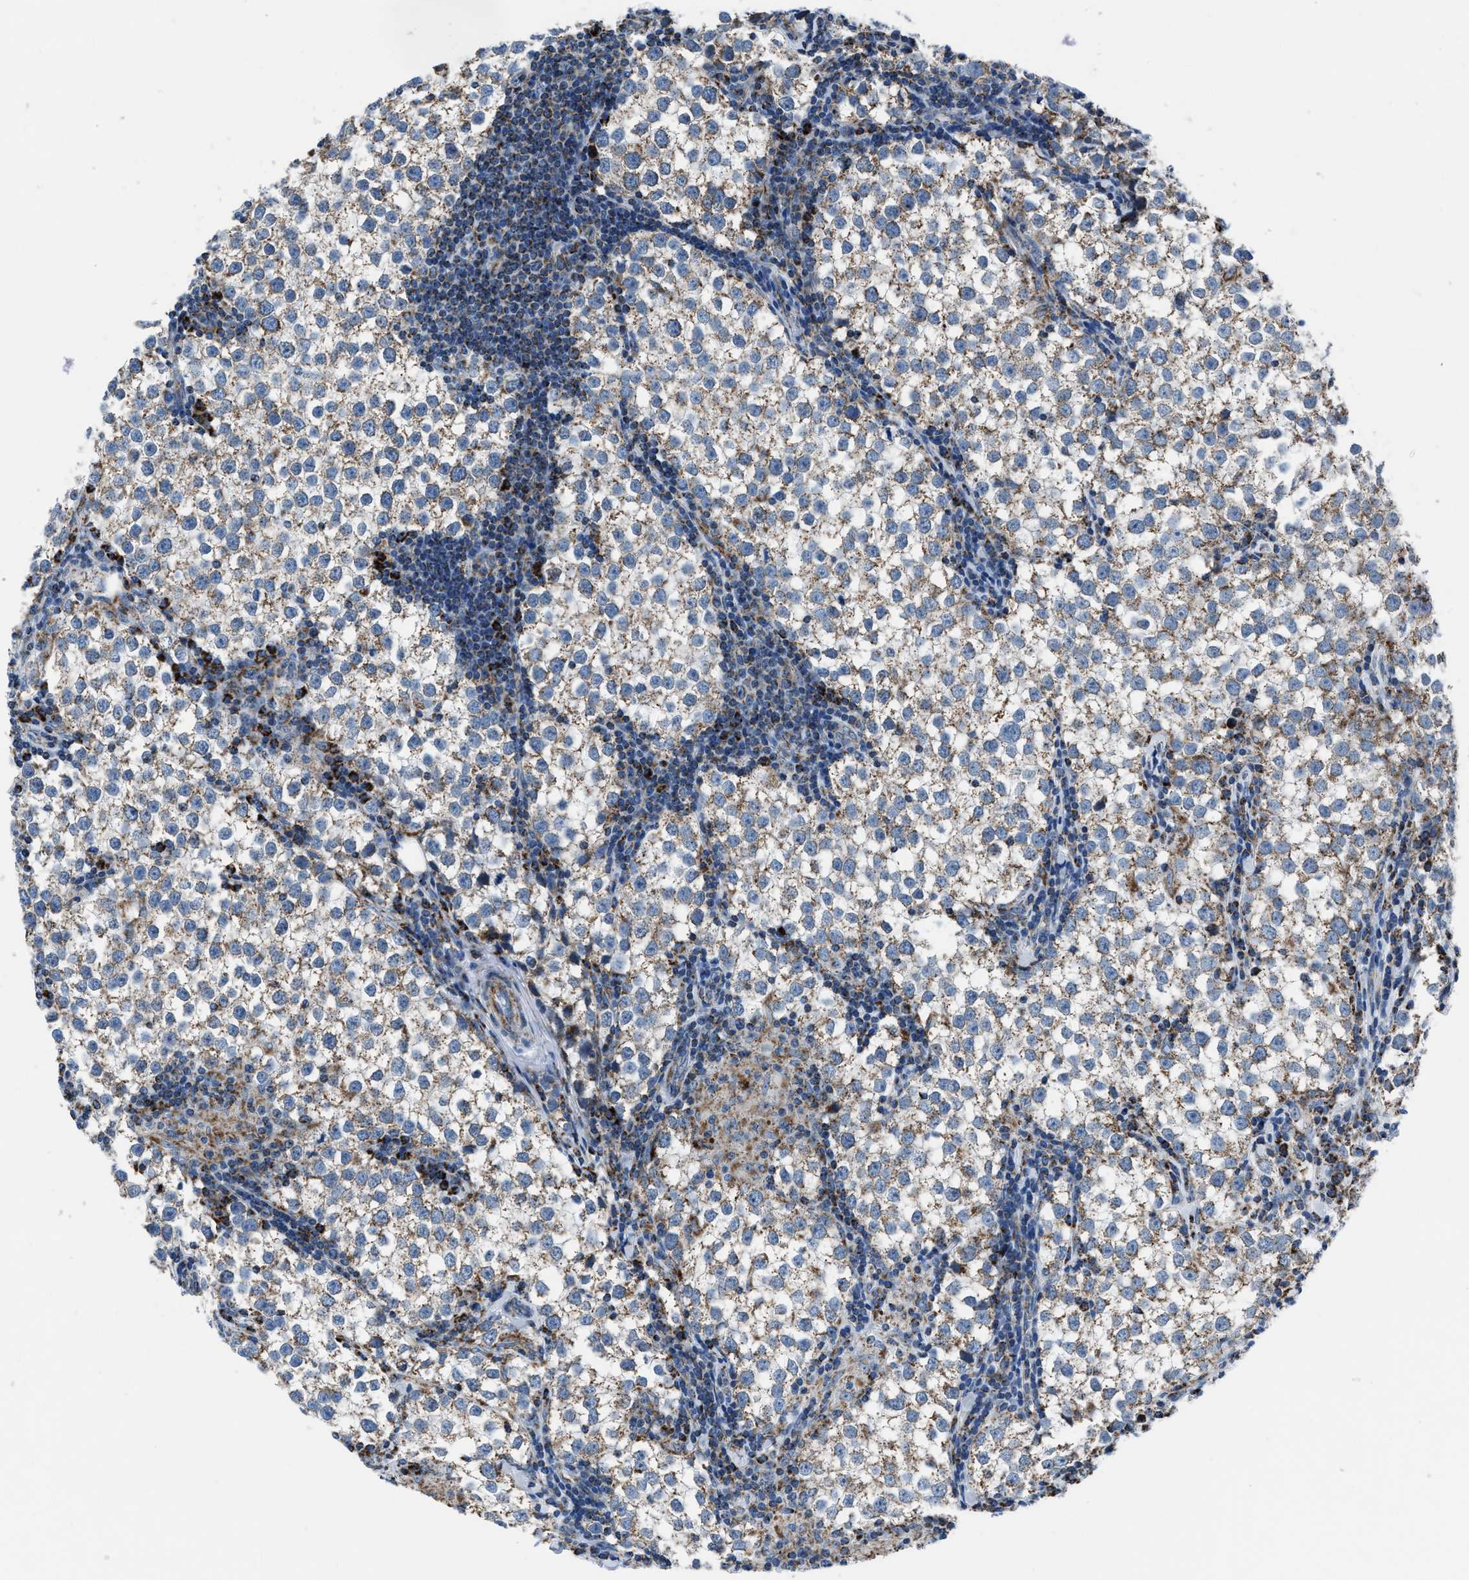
{"staining": {"intensity": "weak", "quantity": ">75%", "location": "cytoplasmic/membranous"}, "tissue": "testis cancer", "cell_type": "Tumor cells", "image_type": "cancer", "snomed": [{"axis": "morphology", "description": "Seminoma, NOS"}, {"axis": "morphology", "description": "Carcinoma, Embryonal, NOS"}, {"axis": "topography", "description": "Testis"}], "caption": "Tumor cells exhibit low levels of weak cytoplasmic/membranous staining in approximately >75% of cells in testis cancer (embryonal carcinoma). (DAB = brown stain, brightfield microscopy at high magnification).", "gene": "NSD3", "patient": {"sex": "male", "age": 36}}